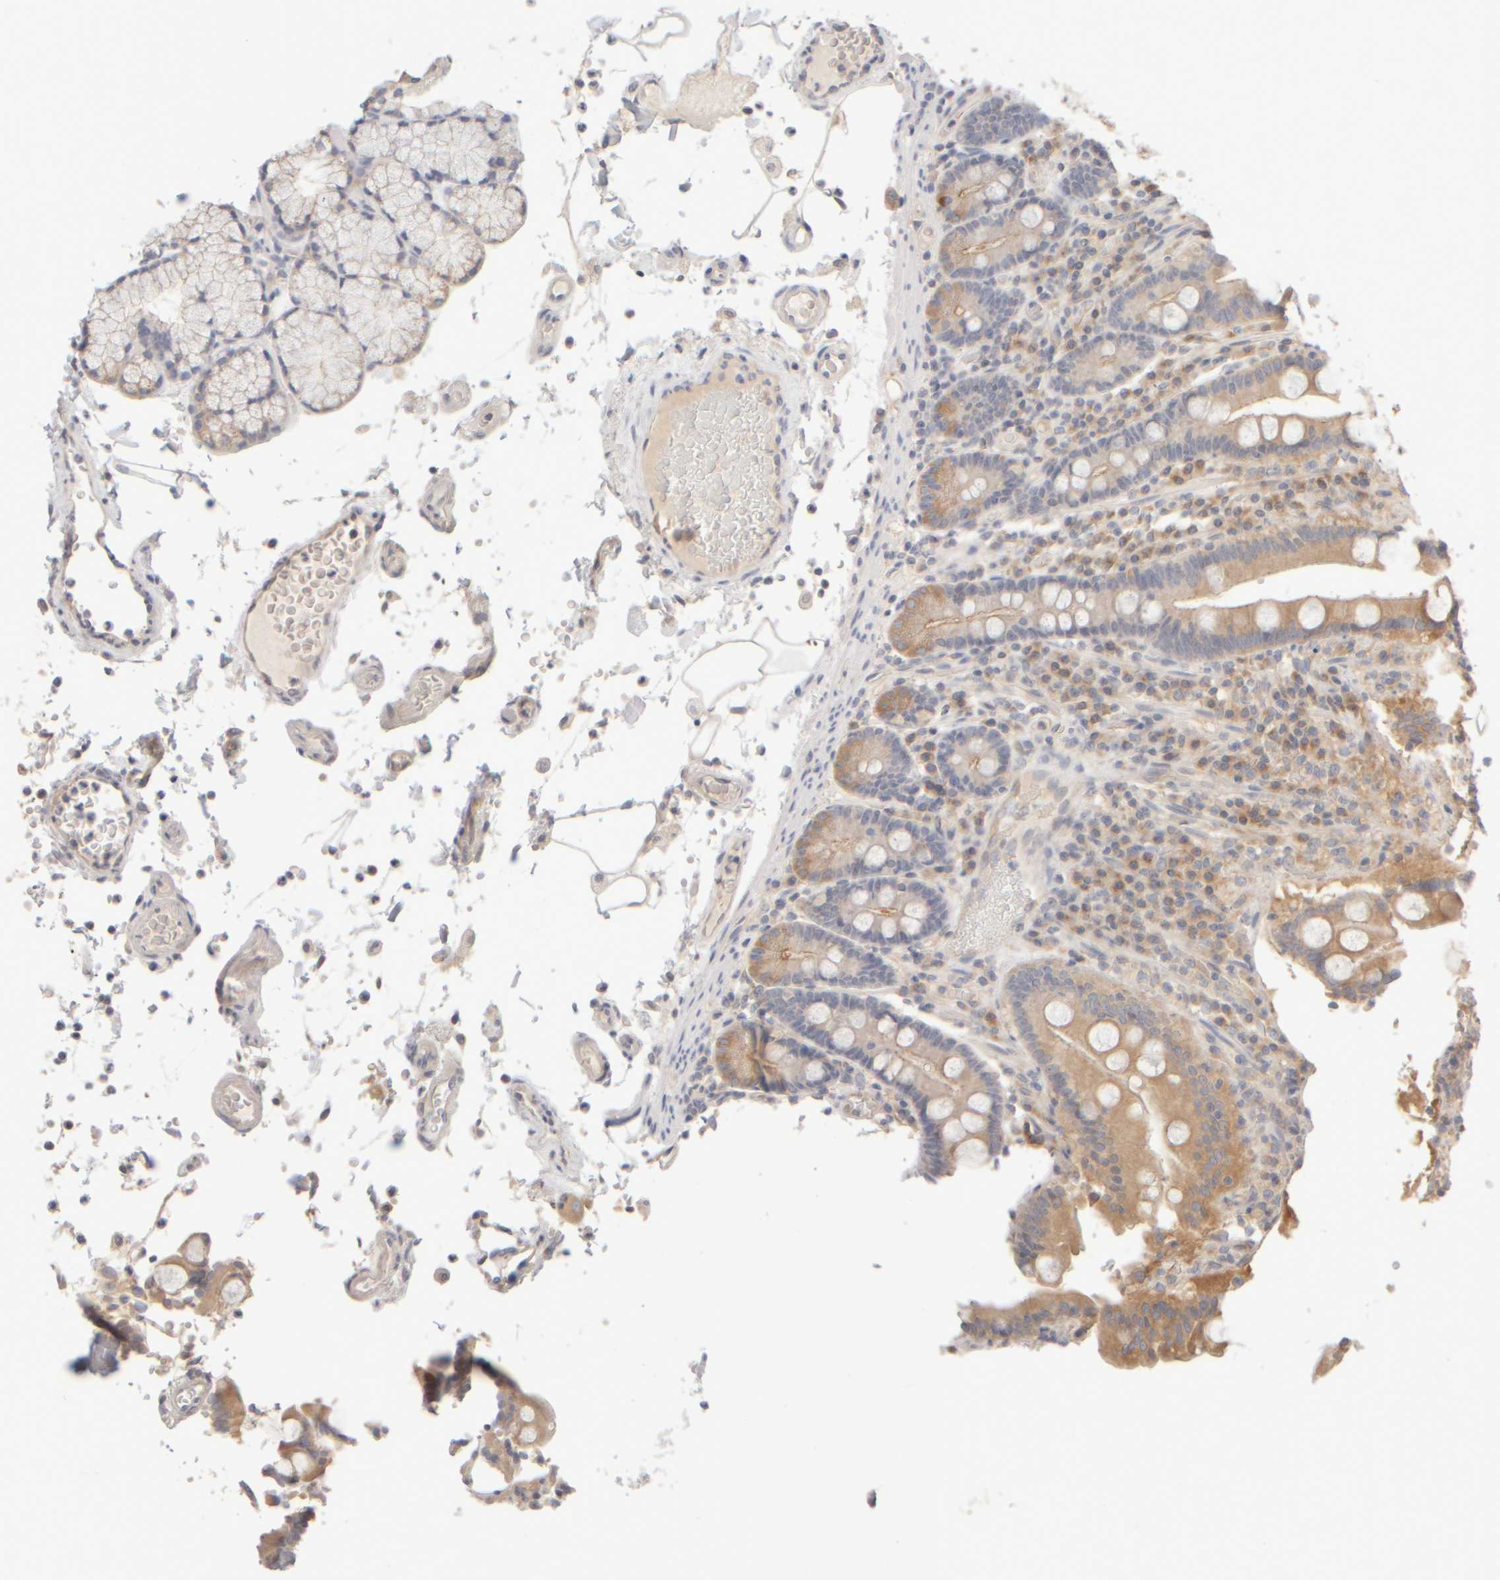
{"staining": {"intensity": "moderate", "quantity": "25%-75%", "location": "cytoplasmic/membranous"}, "tissue": "duodenum", "cell_type": "Glandular cells", "image_type": "normal", "snomed": [{"axis": "morphology", "description": "Normal tissue, NOS"}, {"axis": "topography", "description": "Small intestine, NOS"}], "caption": "Moderate cytoplasmic/membranous protein positivity is present in about 25%-75% of glandular cells in duodenum. (DAB IHC, brown staining for protein, blue staining for nuclei).", "gene": "GOPC", "patient": {"sex": "female", "age": 71}}